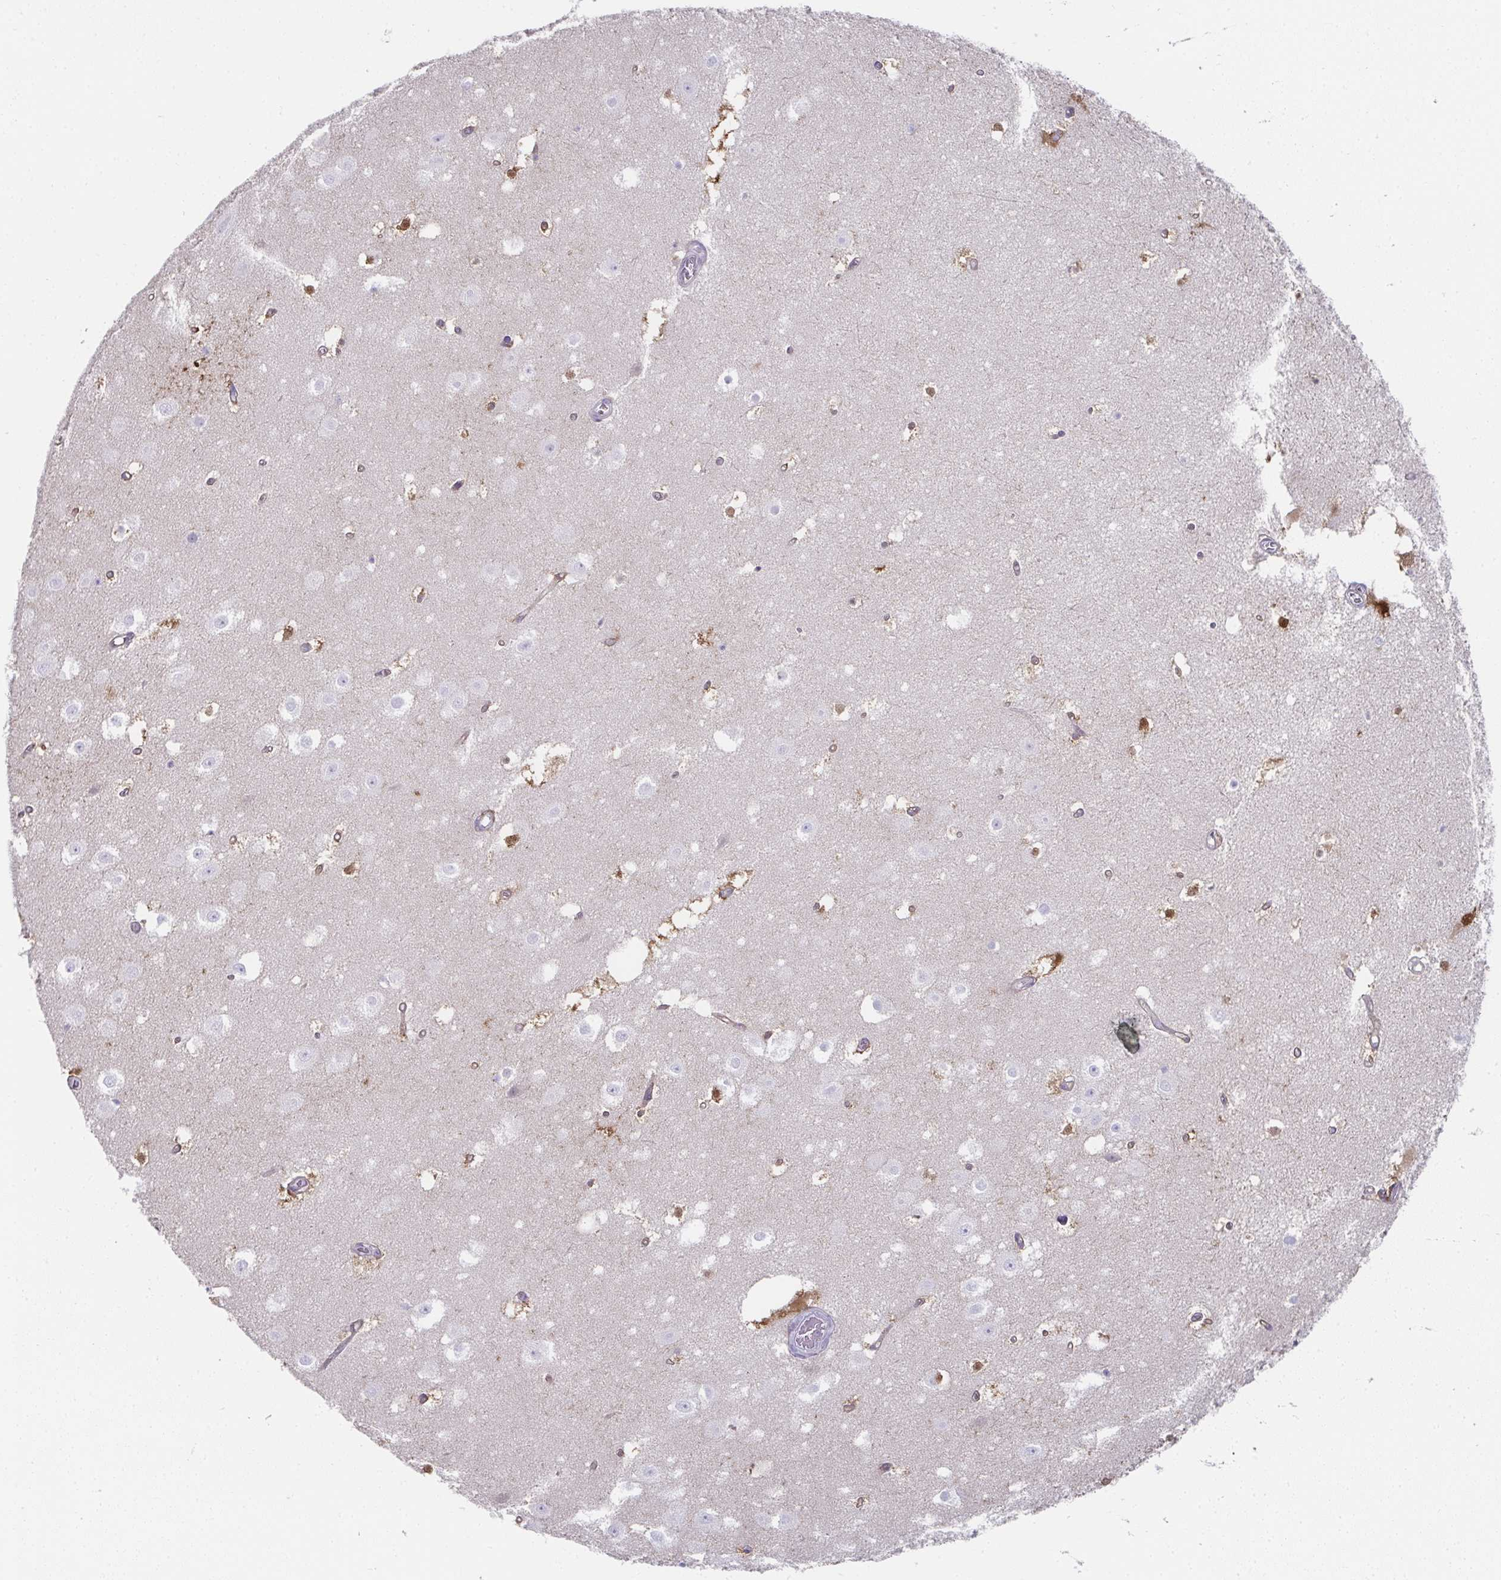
{"staining": {"intensity": "moderate", "quantity": "<25%", "location": "cytoplasmic/membranous,nuclear"}, "tissue": "hippocampus", "cell_type": "Glial cells", "image_type": "normal", "snomed": [{"axis": "morphology", "description": "Normal tissue, NOS"}, {"axis": "topography", "description": "Hippocampus"}], "caption": "Brown immunohistochemical staining in normal hippocampus demonstrates moderate cytoplasmic/membranous,nuclear staining in approximately <25% of glial cells.", "gene": "RBP1", "patient": {"sex": "female", "age": 52}}